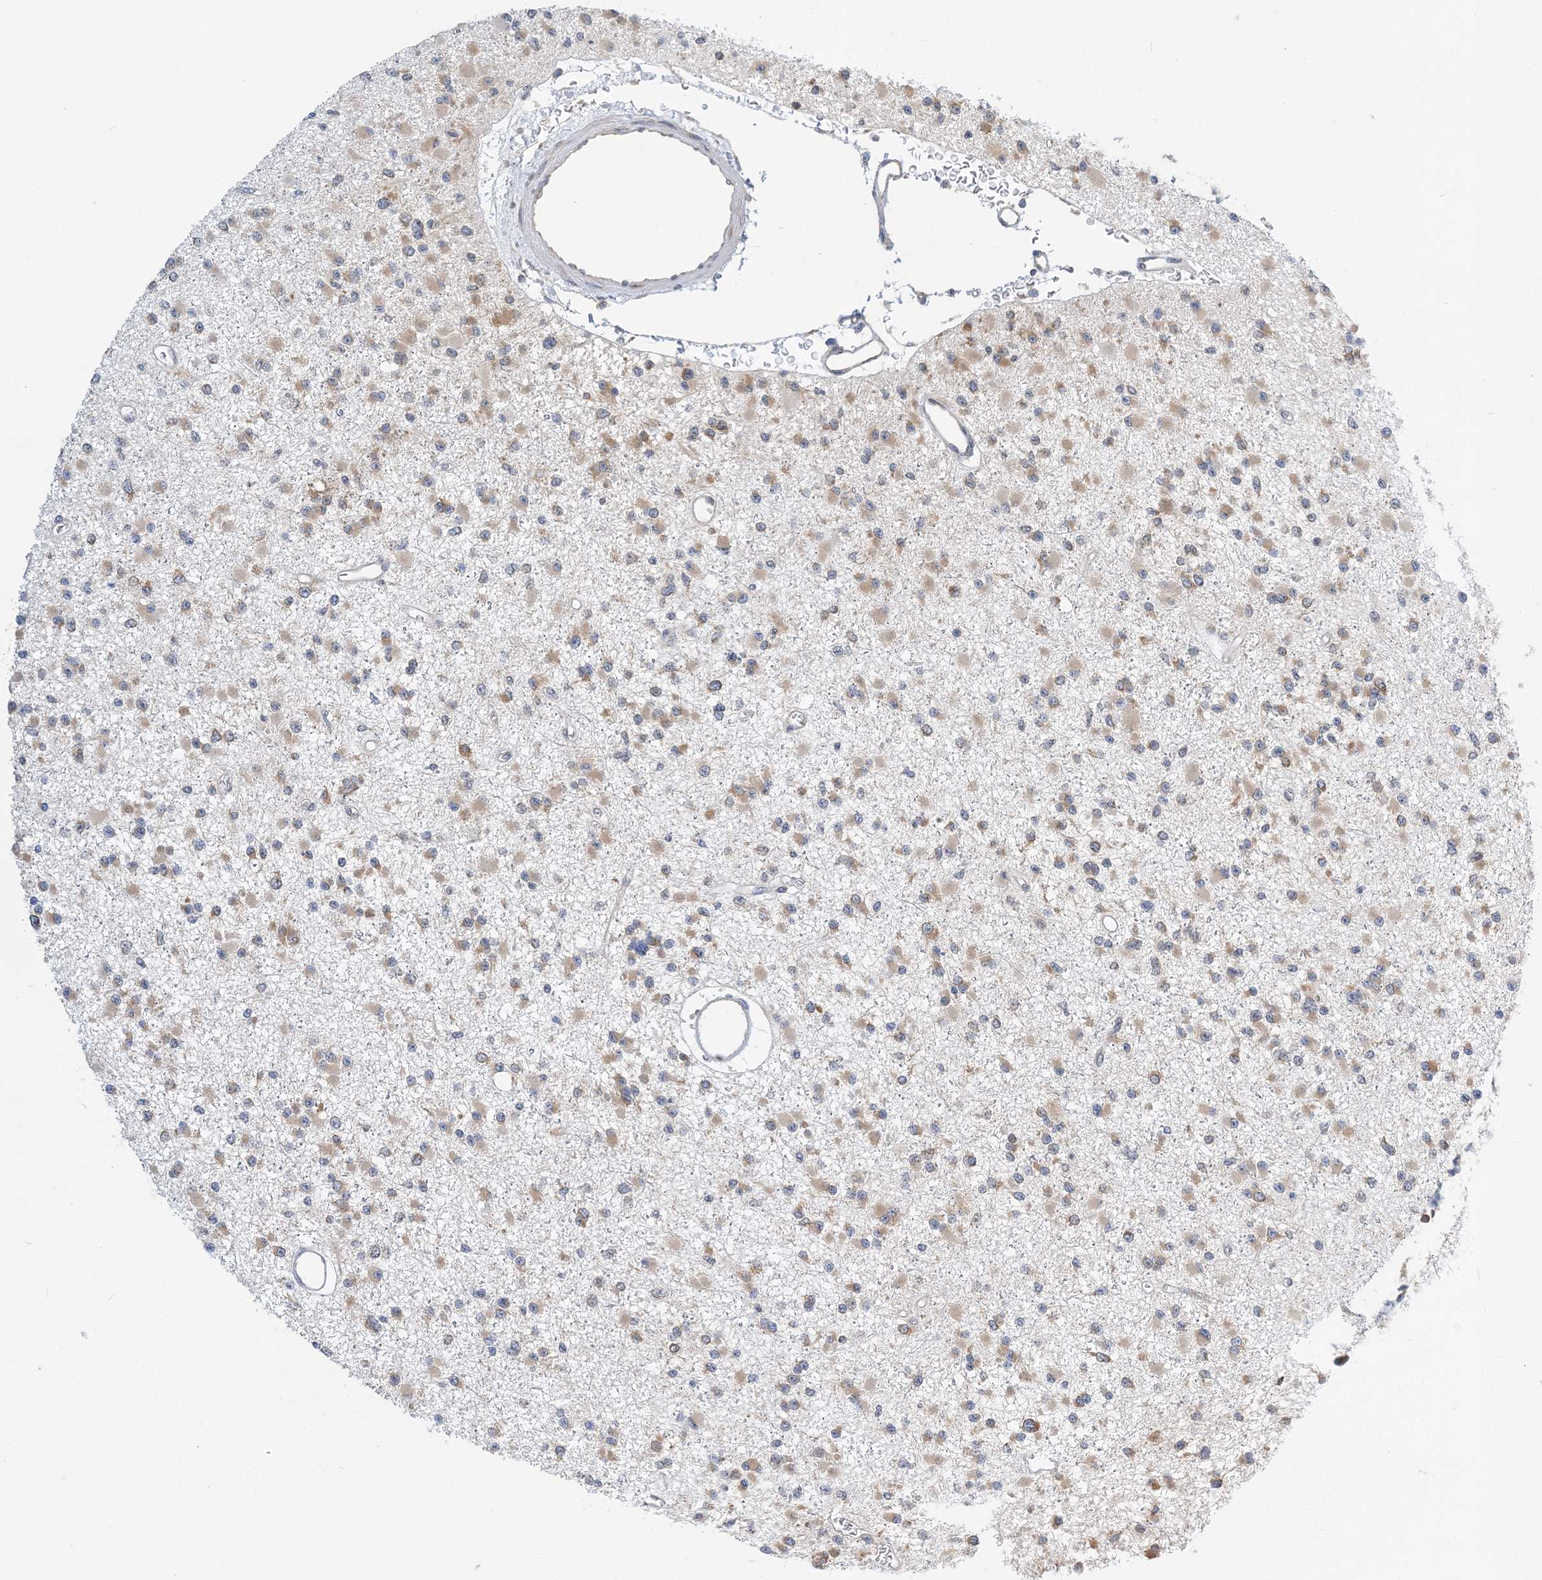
{"staining": {"intensity": "weak", "quantity": "25%-75%", "location": "cytoplasmic/membranous"}, "tissue": "glioma", "cell_type": "Tumor cells", "image_type": "cancer", "snomed": [{"axis": "morphology", "description": "Glioma, malignant, Low grade"}, {"axis": "topography", "description": "Brain"}], "caption": "Human glioma stained for a protein (brown) exhibits weak cytoplasmic/membranous positive staining in approximately 25%-75% of tumor cells.", "gene": "LARP4B", "patient": {"sex": "female", "age": 22}}